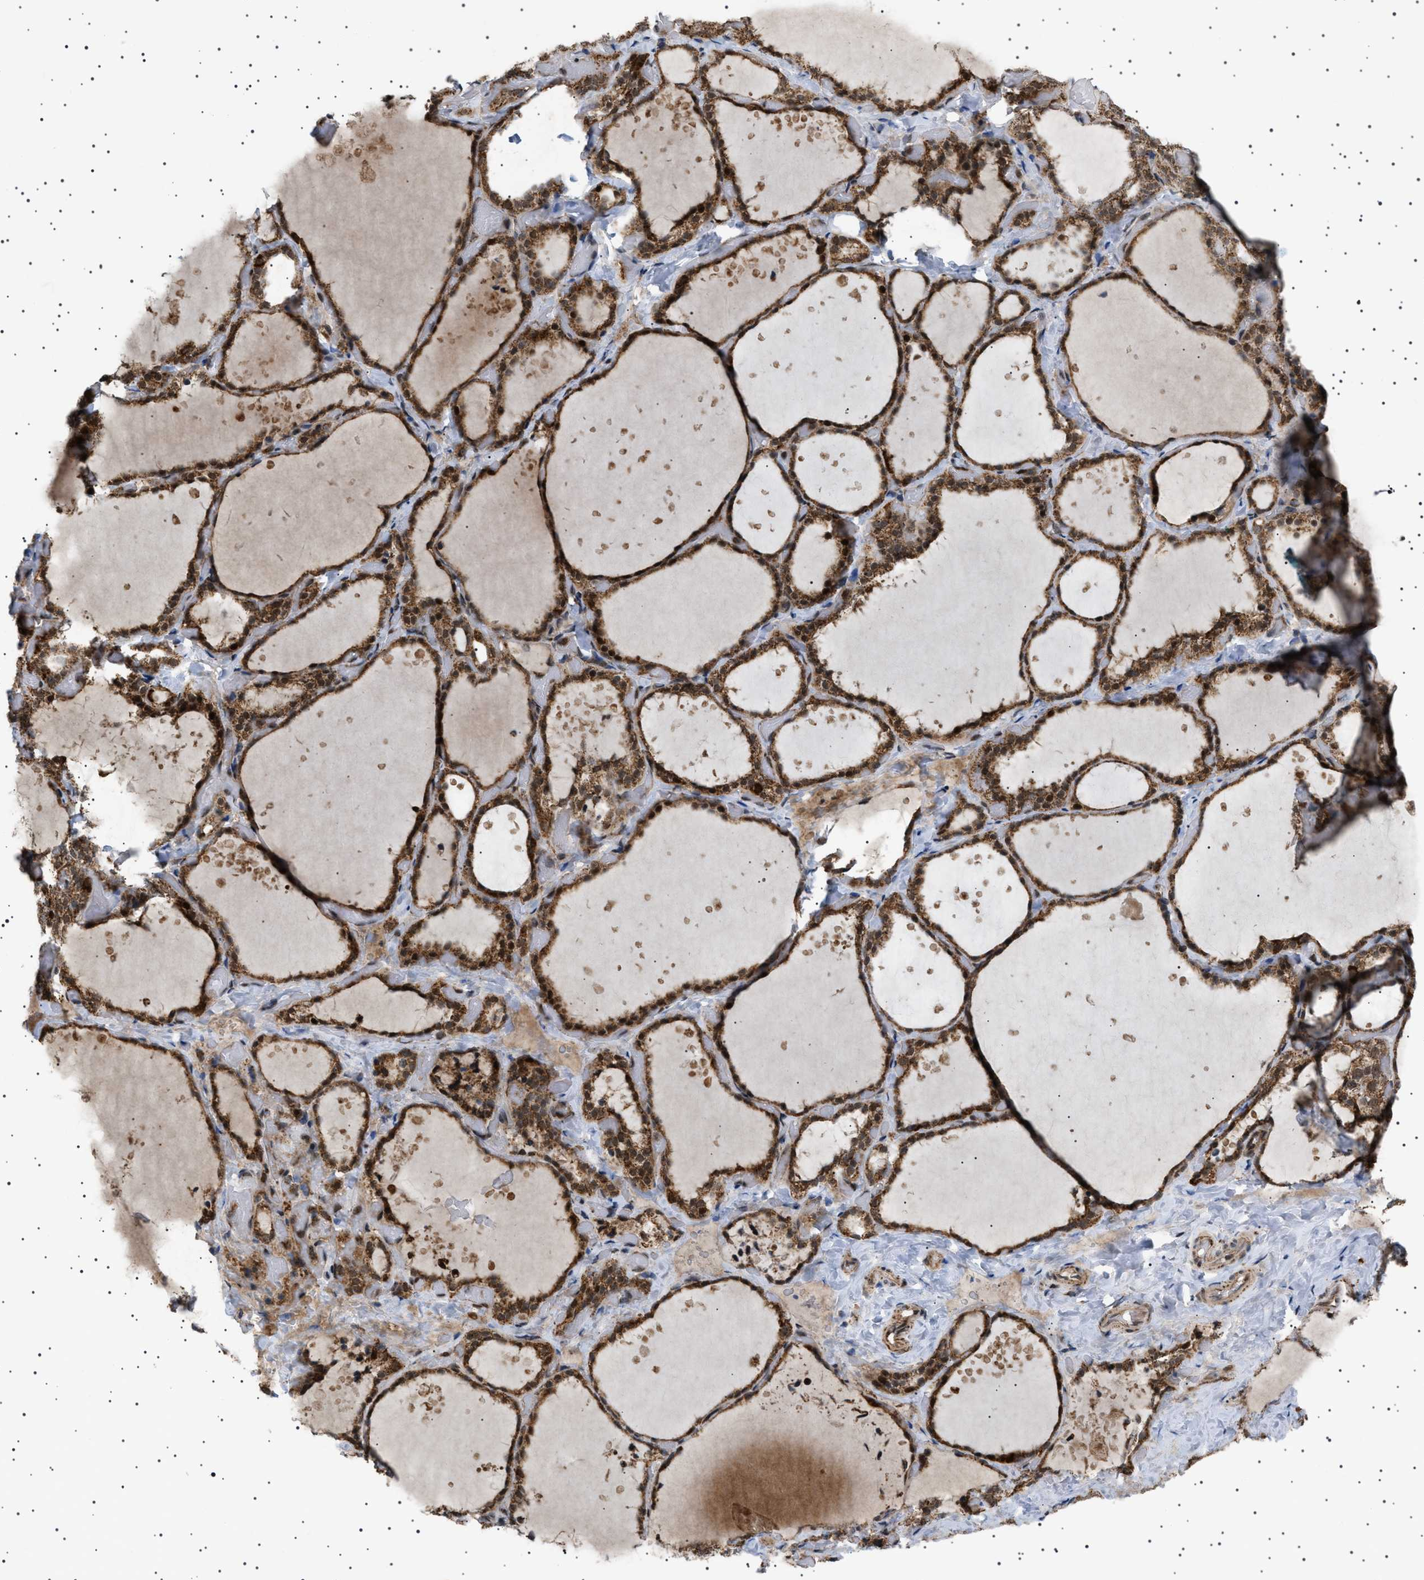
{"staining": {"intensity": "strong", "quantity": ">75%", "location": "cytoplasmic/membranous,nuclear"}, "tissue": "thyroid gland", "cell_type": "Glandular cells", "image_type": "normal", "snomed": [{"axis": "morphology", "description": "Normal tissue, NOS"}, {"axis": "topography", "description": "Thyroid gland"}], "caption": "Glandular cells demonstrate high levels of strong cytoplasmic/membranous,nuclear expression in about >75% of cells in unremarkable thyroid gland. (DAB (3,3'-diaminobenzidine) = brown stain, brightfield microscopy at high magnification).", "gene": "MELK", "patient": {"sex": "female", "age": 44}}